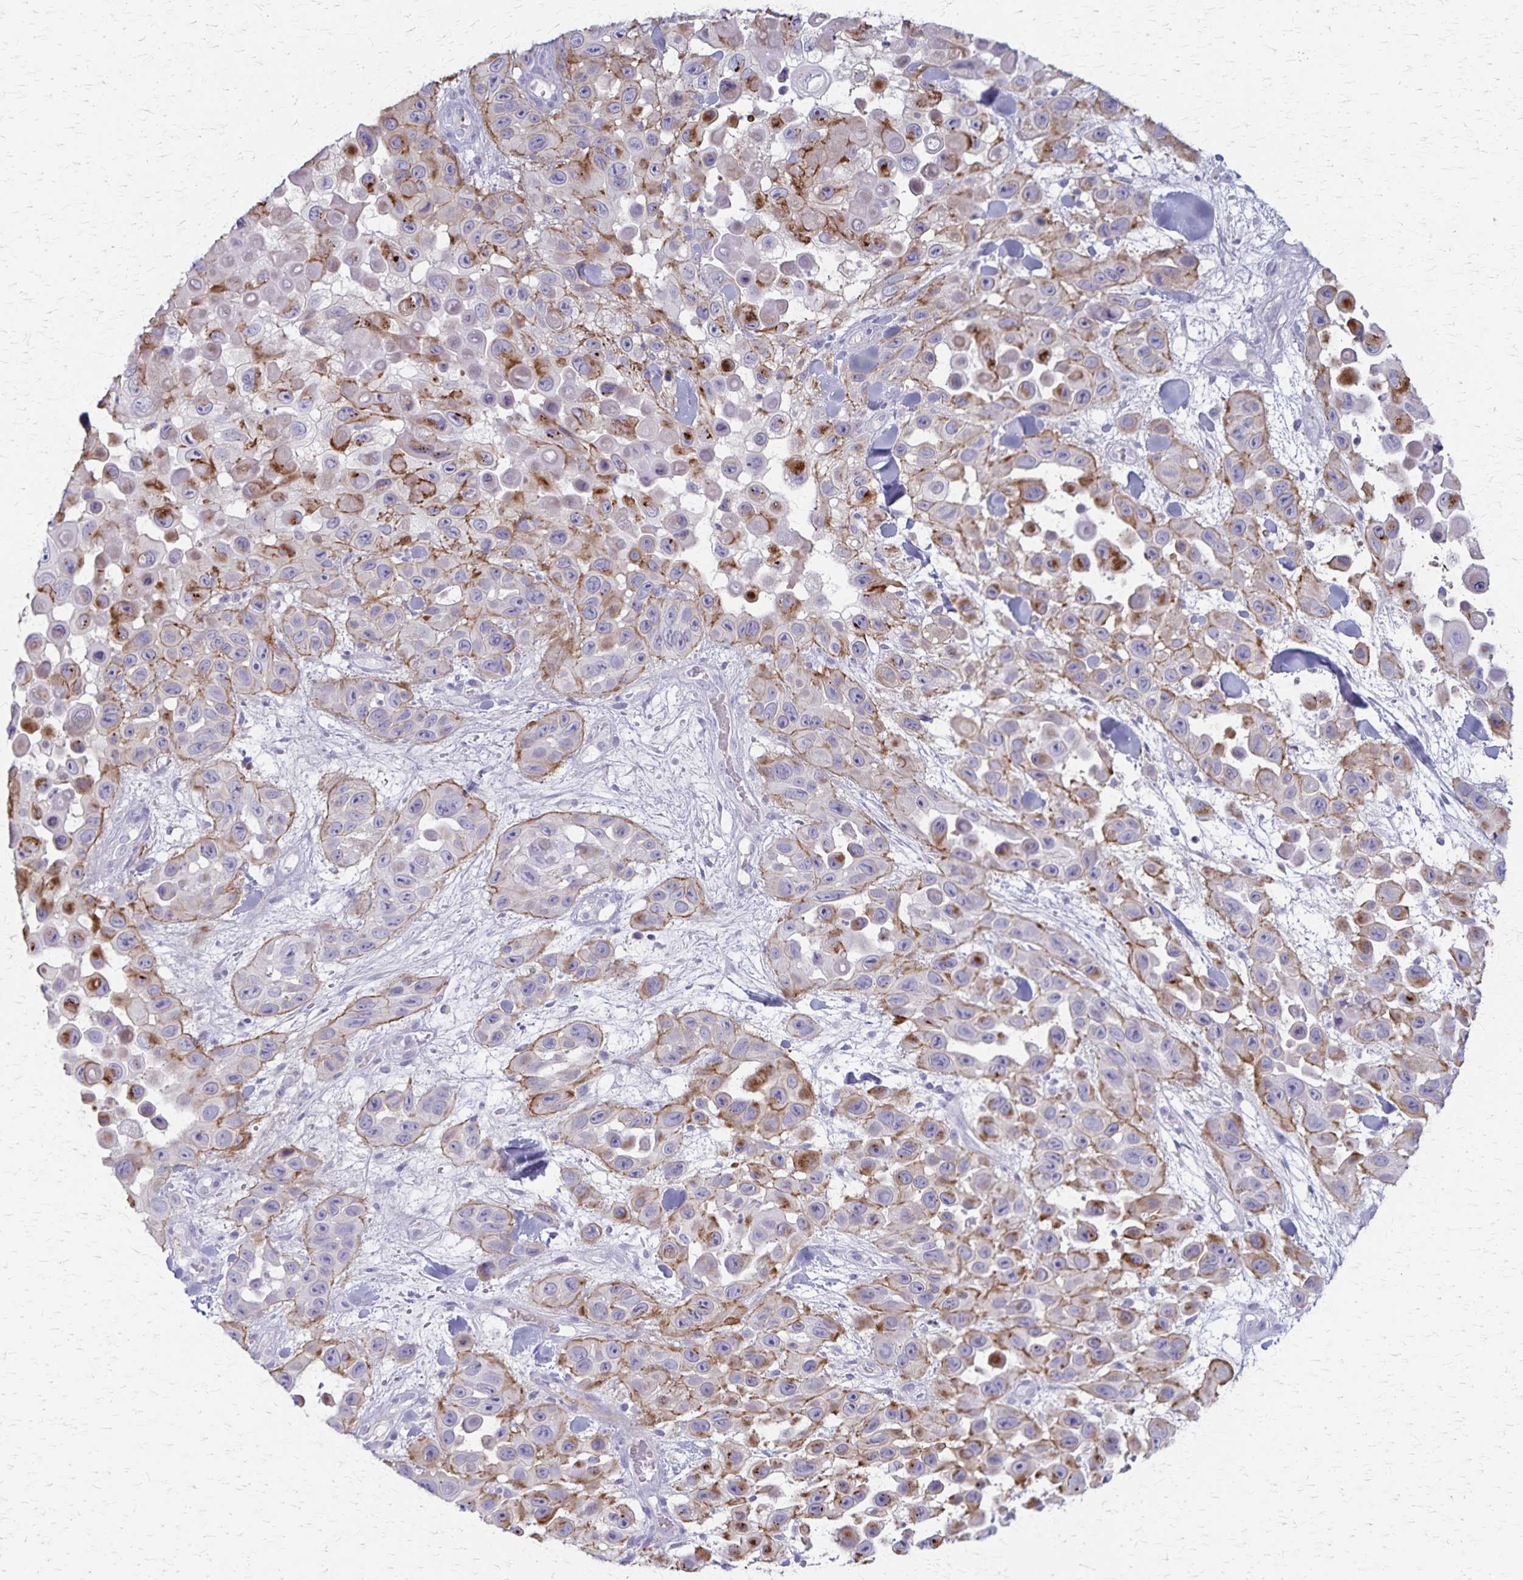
{"staining": {"intensity": "strong", "quantity": "<25%", "location": "cytoplasmic/membranous"}, "tissue": "skin cancer", "cell_type": "Tumor cells", "image_type": "cancer", "snomed": [{"axis": "morphology", "description": "Squamous cell carcinoma, NOS"}, {"axis": "topography", "description": "Skin"}], "caption": "Strong cytoplasmic/membranous protein staining is appreciated in about <25% of tumor cells in skin cancer (squamous cell carcinoma). (DAB (3,3'-diaminobenzidine) IHC with brightfield microscopy, high magnification).", "gene": "RASL10B", "patient": {"sex": "male", "age": 81}}